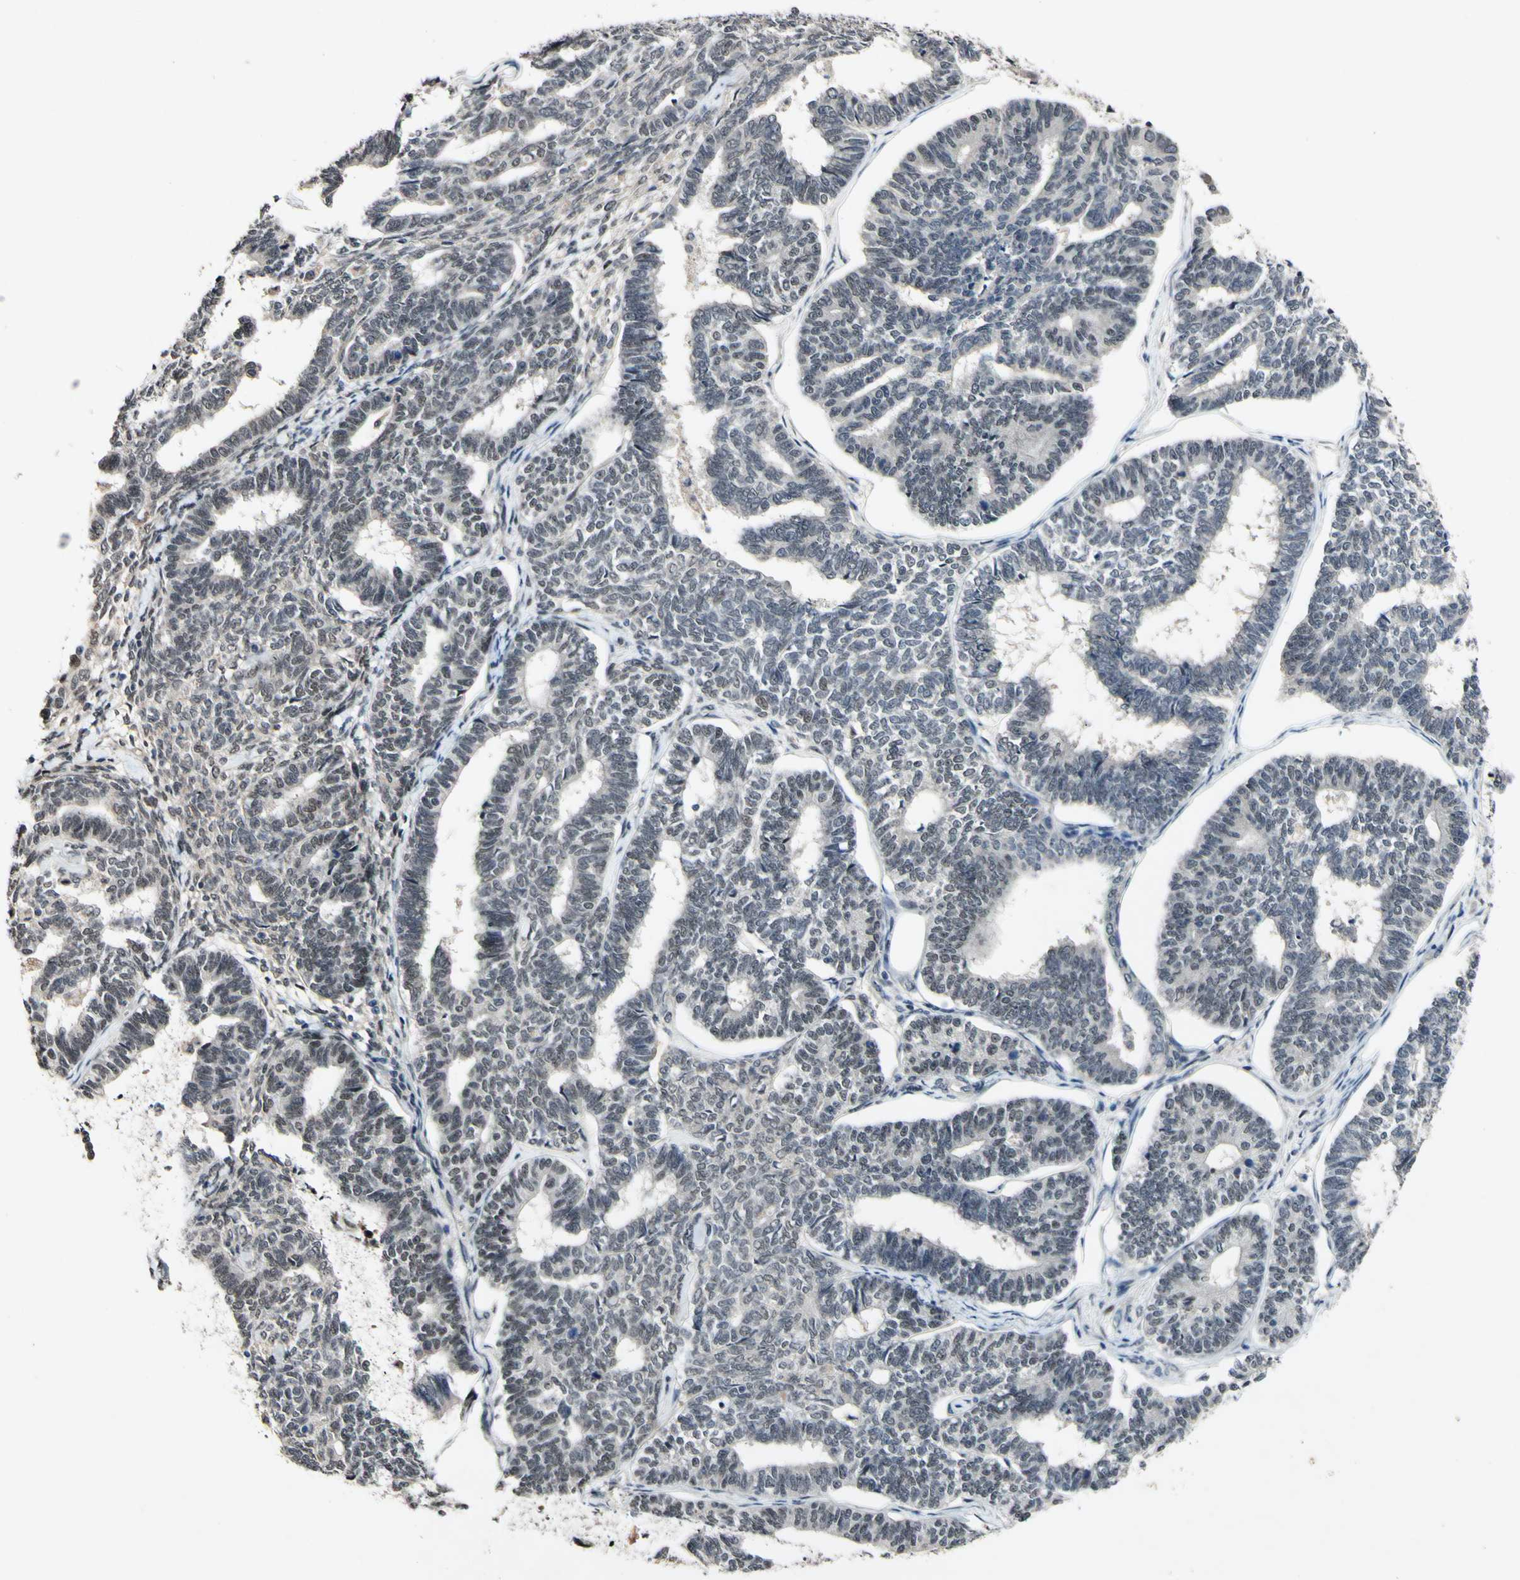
{"staining": {"intensity": "negative", "quantity": "none", "location": "none"}, "tissue": "endometrial cancer", "cell_type": "Tumor cells", "image_type": "cancer", "snomed": [{"axis": "morphology", "description": "Adenocarcinoma, NOS"}, {"axis": "topography", "description": "Endometrium"}], "caption": "Tumor cells are negative for protein expression in human endometrial adenocarcinoma. The staining is performed using DAB (3,3'-diaminobenzidine) brown chromogen with nuclei counter-stained in using hematoxylin.", "gene": "POLR2F", "patient": {"sex": "female", "age": 70}}